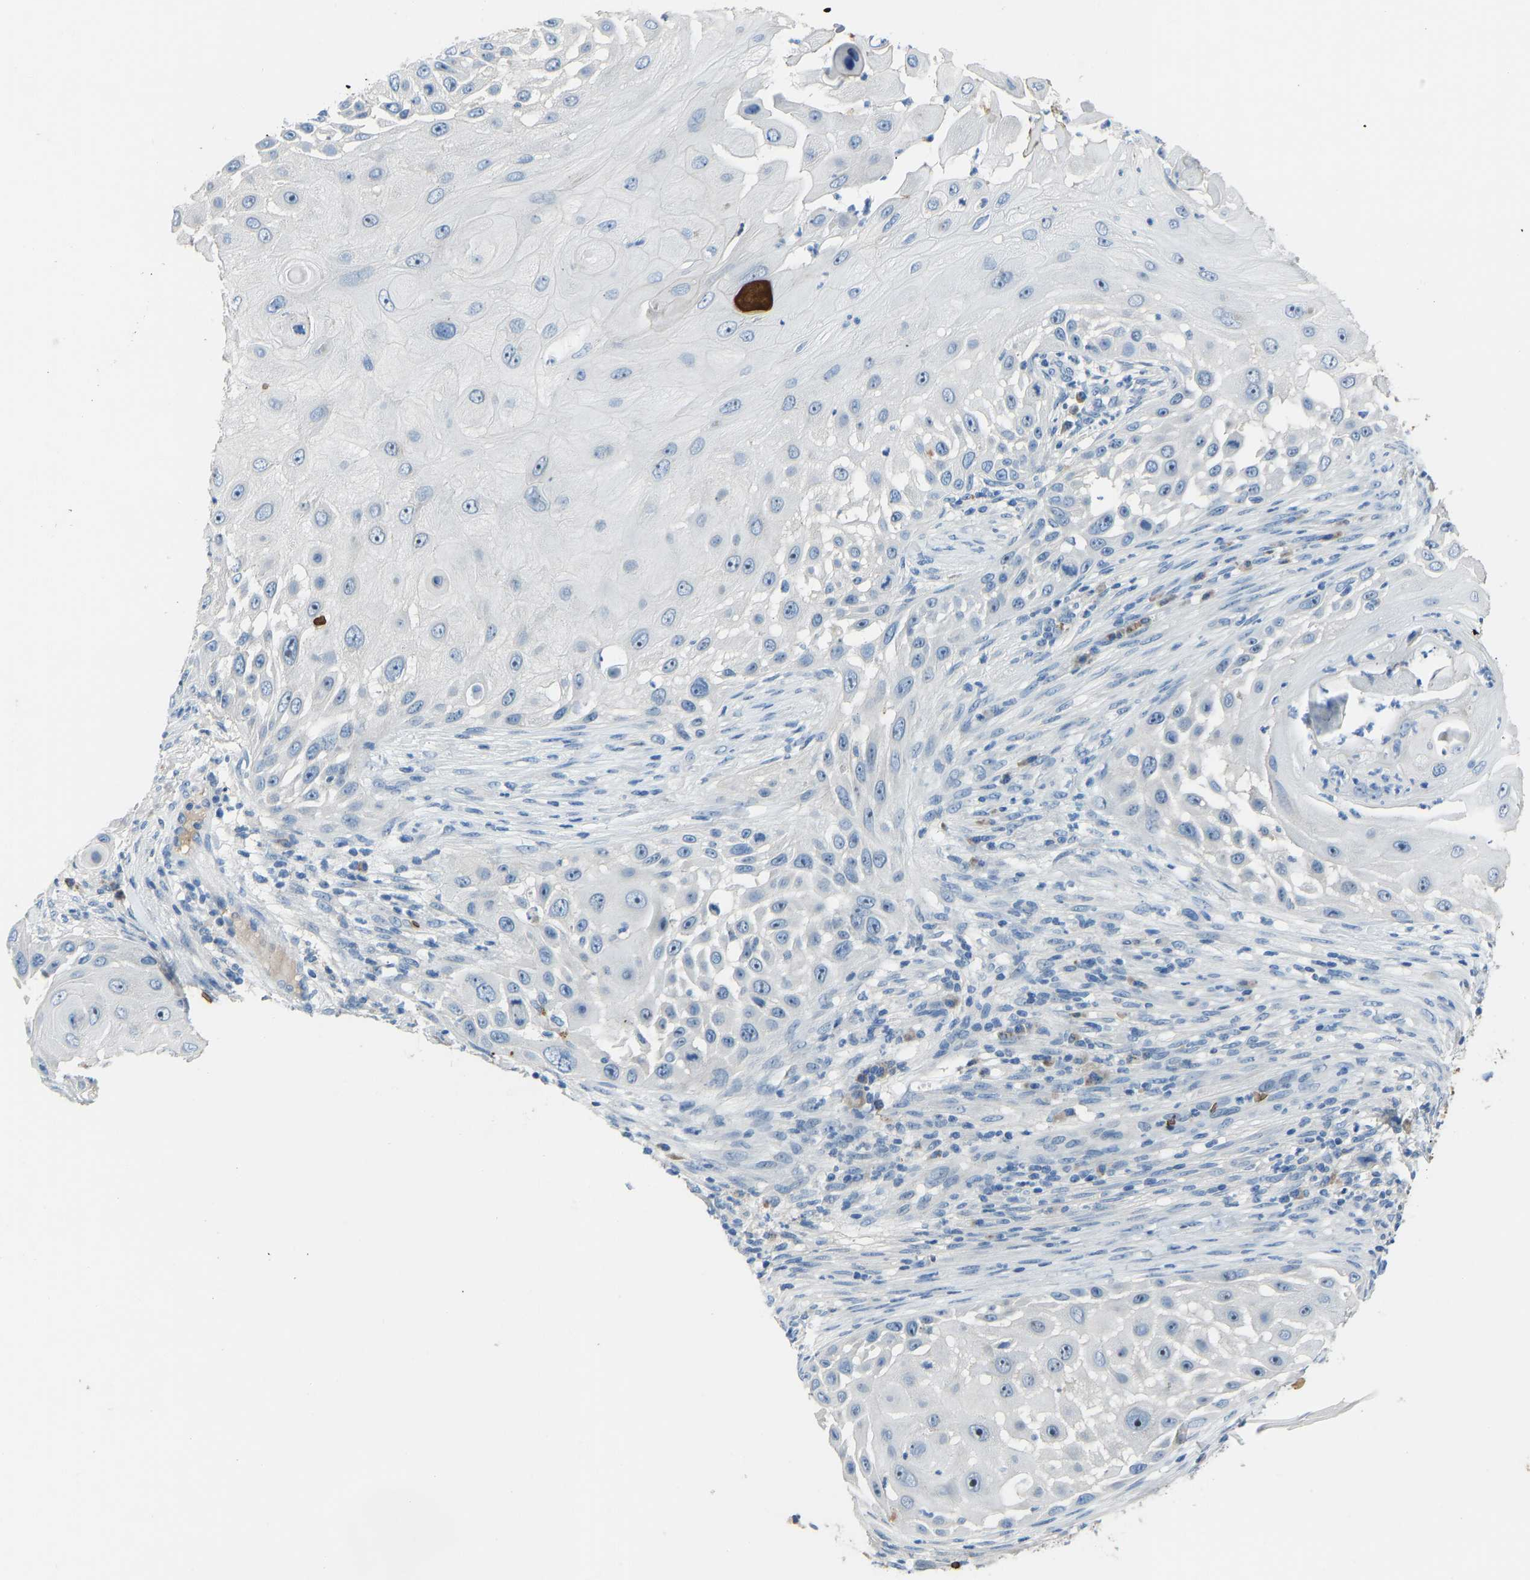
{"staining": {"intensity": "negative", "quantity": "none", "location": "none"}, "tissue": "skin cancer", "cell_type": "Tumor cells", "image_type": "cancer", "snomed": [{"axis": "morphology", "description": "Squamous cell carcinoma, NOS"}, {"axis": "topography", "description": "Skin"}], "caption": "Skin cancer (squamous cell carcinoma) stained for a protein using IHC exhibits no positivity tumor cells.", "gene": "PIGS", "patient": {"sex": "female", "age": 44}}